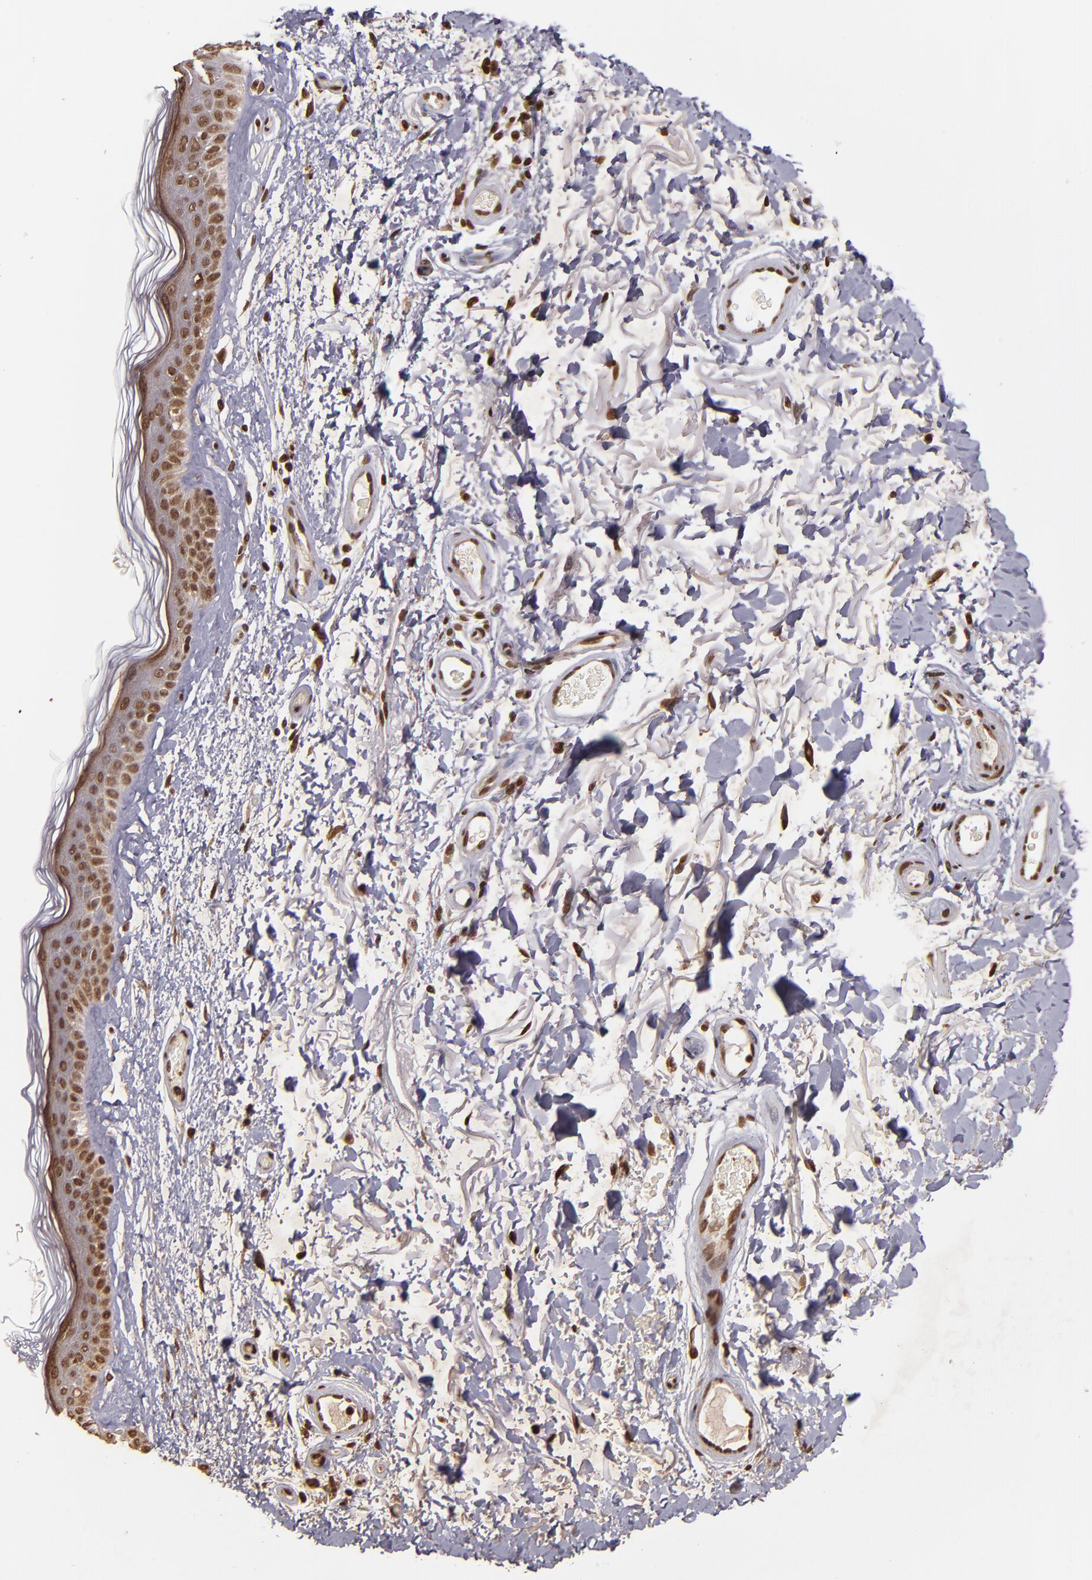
{"staining": {"intensity": "strong", "quantity": ">75%", "location": "nuclear"}, "tissue": "skin", "cell_type": "Fibroblasts", "image_type": "normal", "snomed": [{"axis": "morphology", "description": "Normal tissue, NOS"}, {"axis": "topography", "description": "Skin"}], "caption": "Immunohistochemical staining of benign skin demonstrates >75% levels of strong nuclear protein expression in about >75% of fibroblasts.", "gene": "CUL3", "patient": {"sex": "male", "age": 63}}